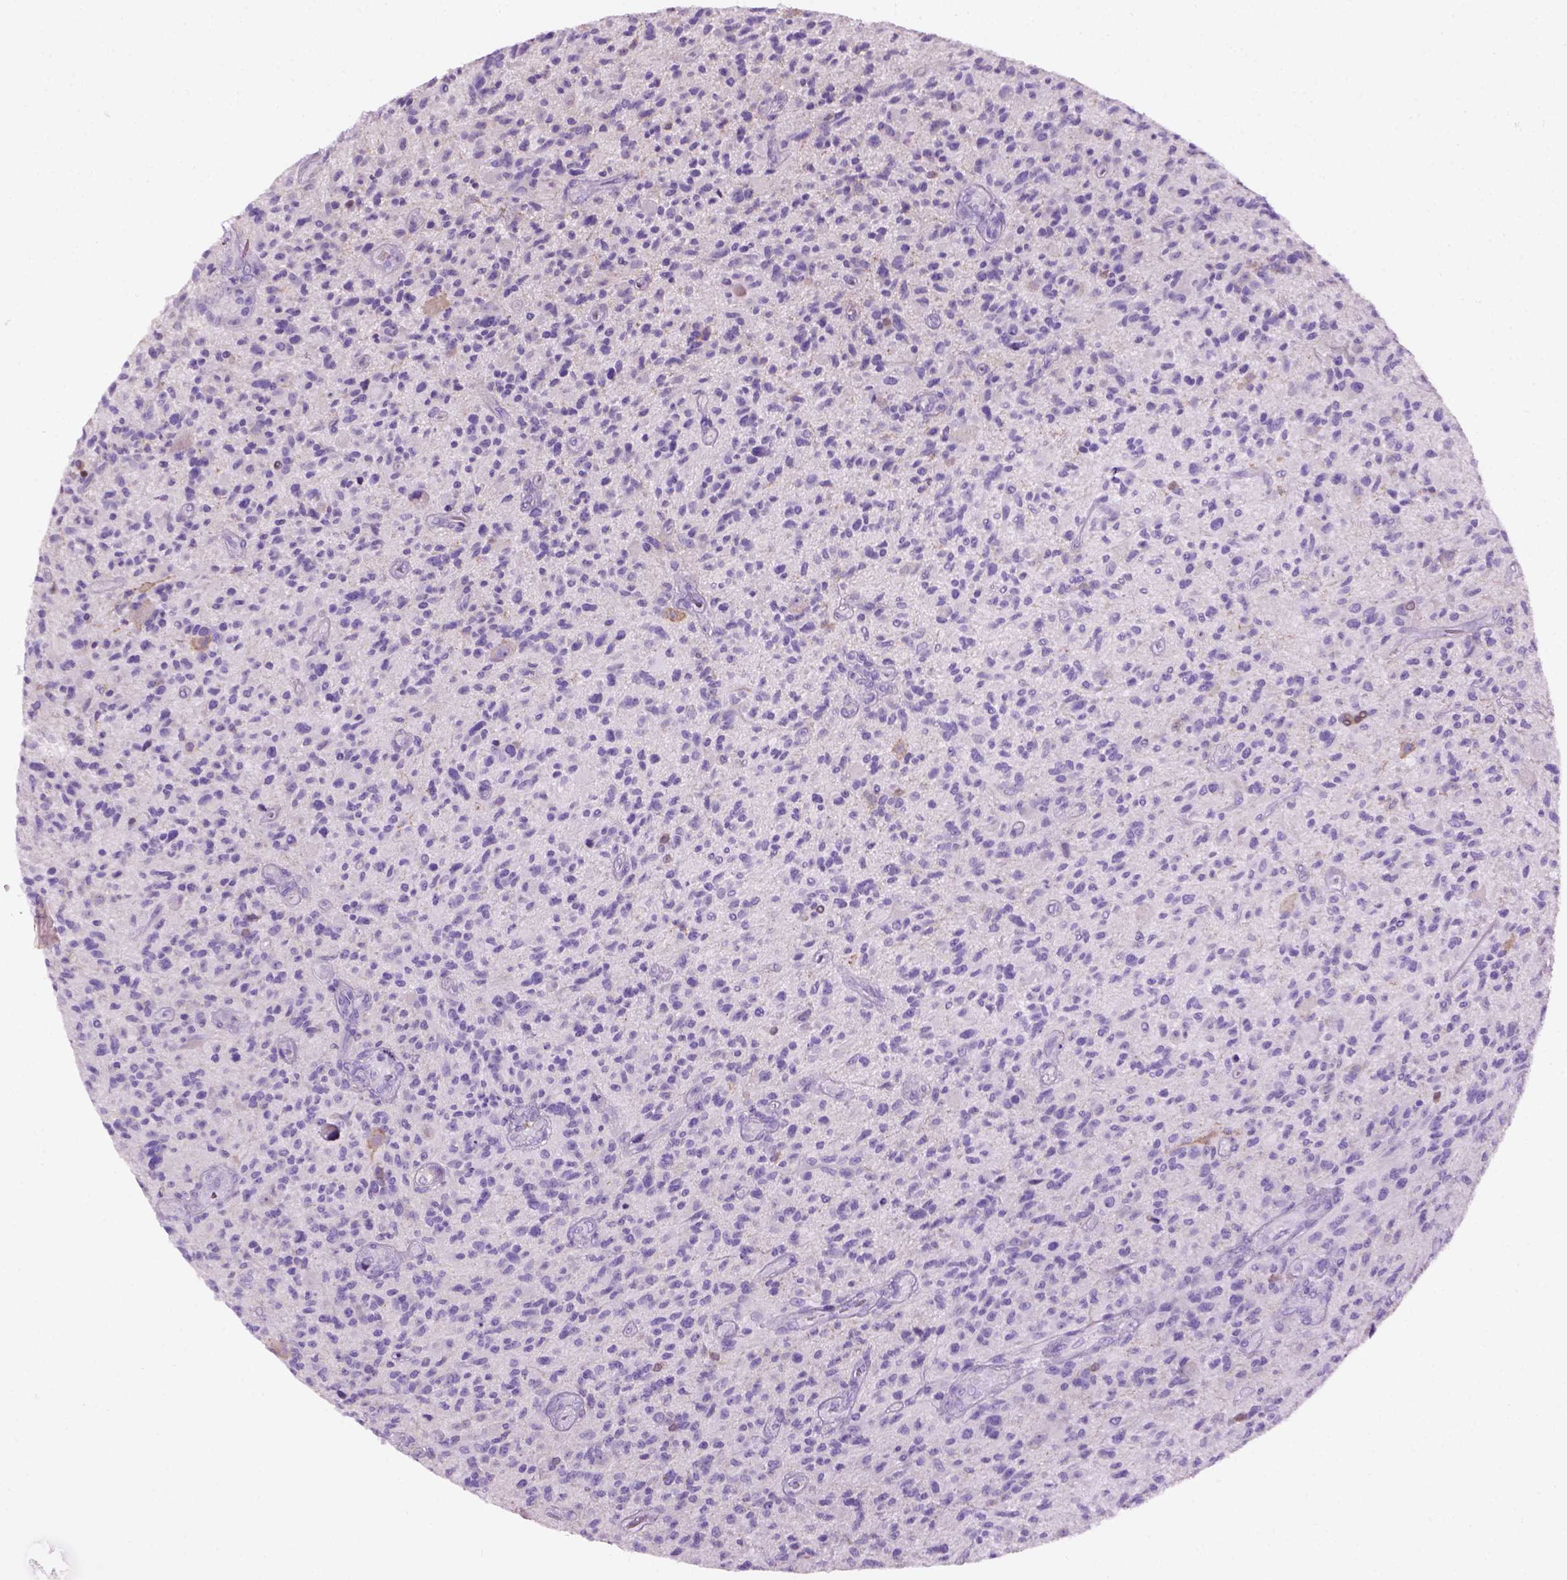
{"staining": {"intensity": "negative", "quantity": "none", "location": "none"}, "tissue": "glioma", "cell_type": "Tumor cells", "image_type": "cancer", "snomed": [{"axis": "morphology", "description": "Glioma, malignant, High grade"}, {"axis": "topography", "description": "Brain"}], "caption": "This photomicrograph is of glioma stained with immunohistochemistry (IHC) to label a protein in brown with the nuclei are counter-stained blue. There is no staining in tumor cells. (DAB immunohistochemistry with hematoxylin counter stain).", "gene": "GABRB2", "patient": {"sex": "male", "age": 47}}